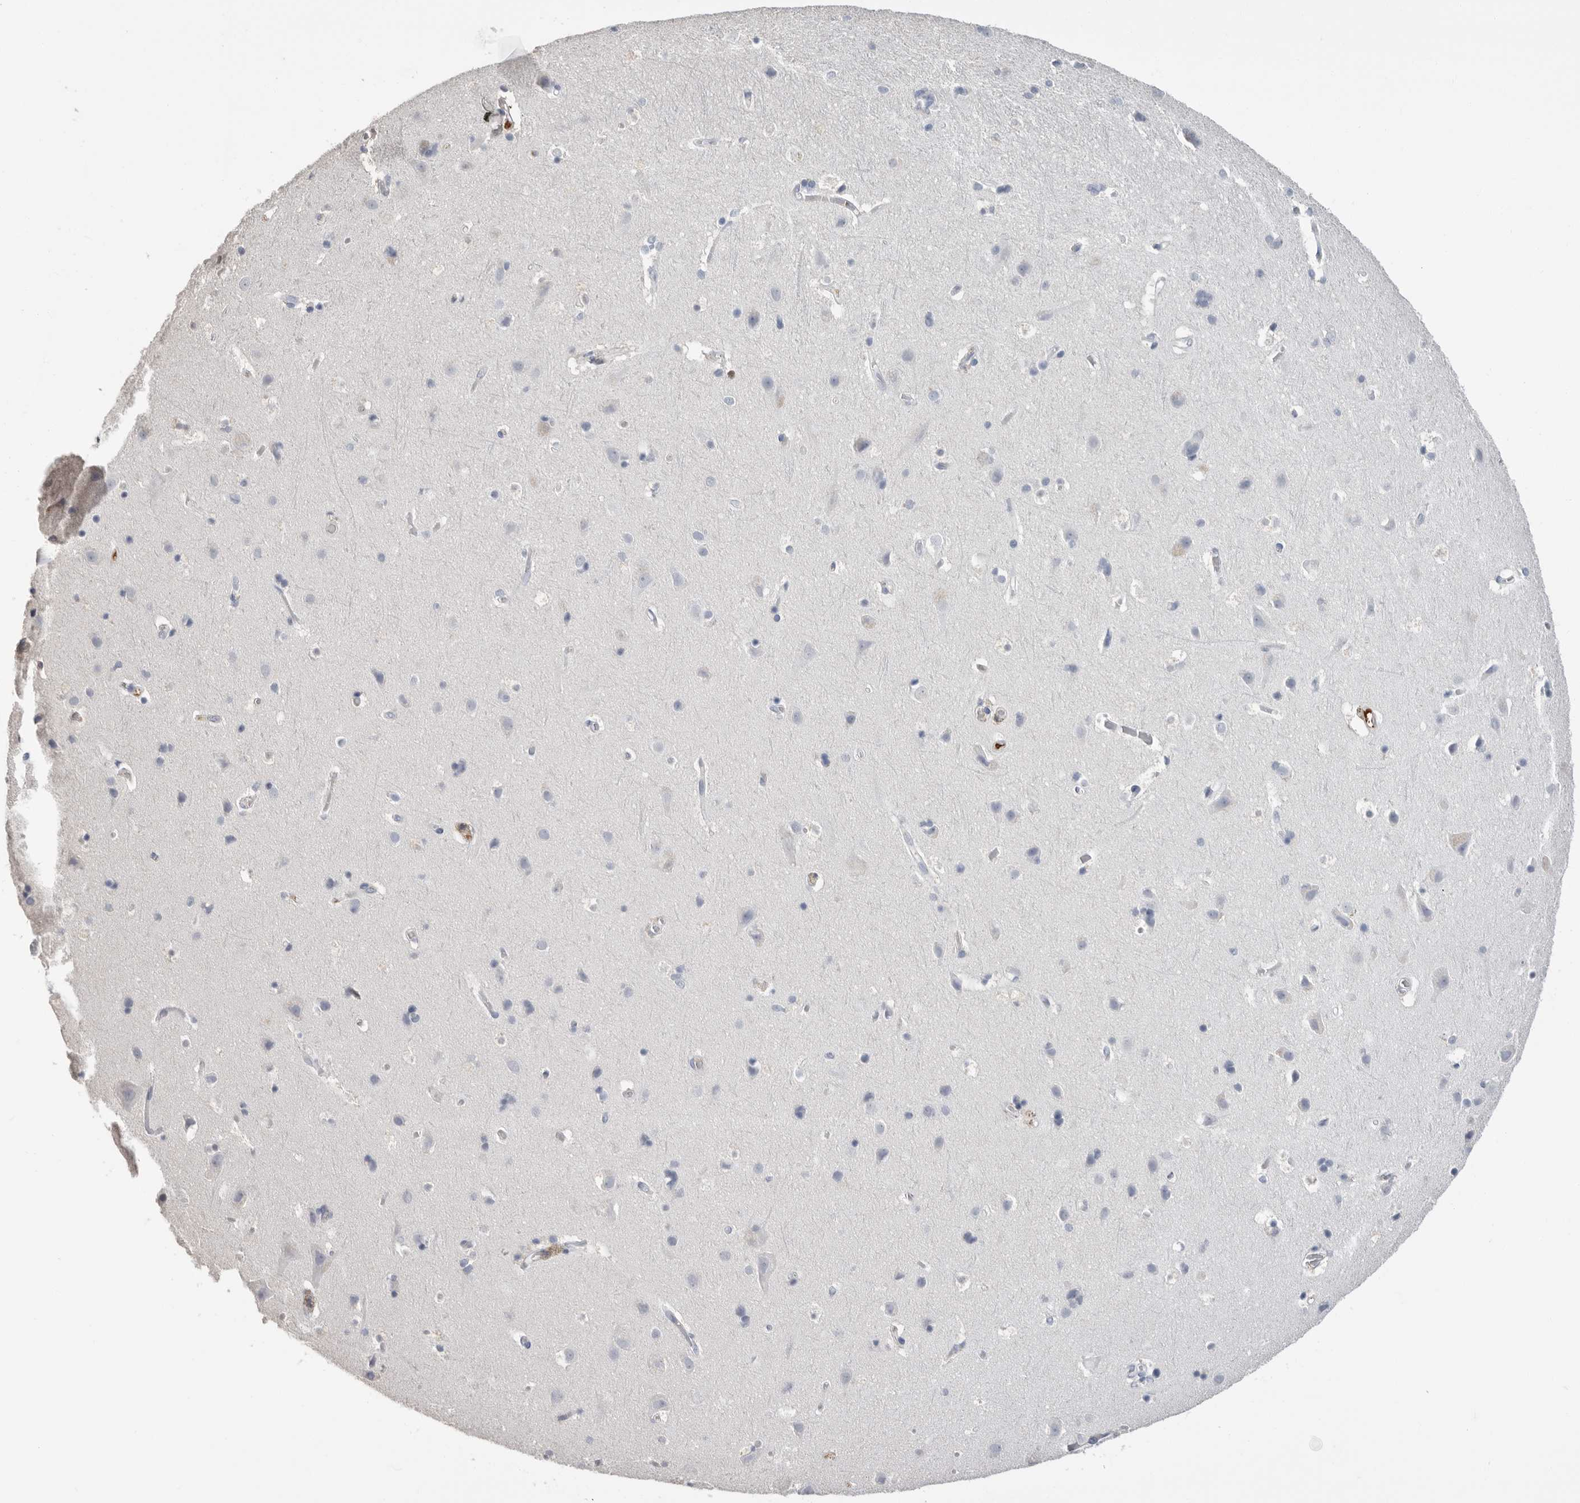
{"staining": {"intensity": "negative", "quantity": "none", "location": "none"}, "tissue": "cerebral cortex", "cell_type": "Endothelial cells", "image_type": "normal", "snomed": [{"axis": "morphology", "description": "Normal tissue, NOS"}, {"axis": "topography", "description": "Cerebral cortex"}], "caption": "Cerebral cortex stained for a protein using immunohistochemistry exhibits no positivity endothelial cells.", "gene": "APOA2", "patient": {"sex": "male", "age": 54}}